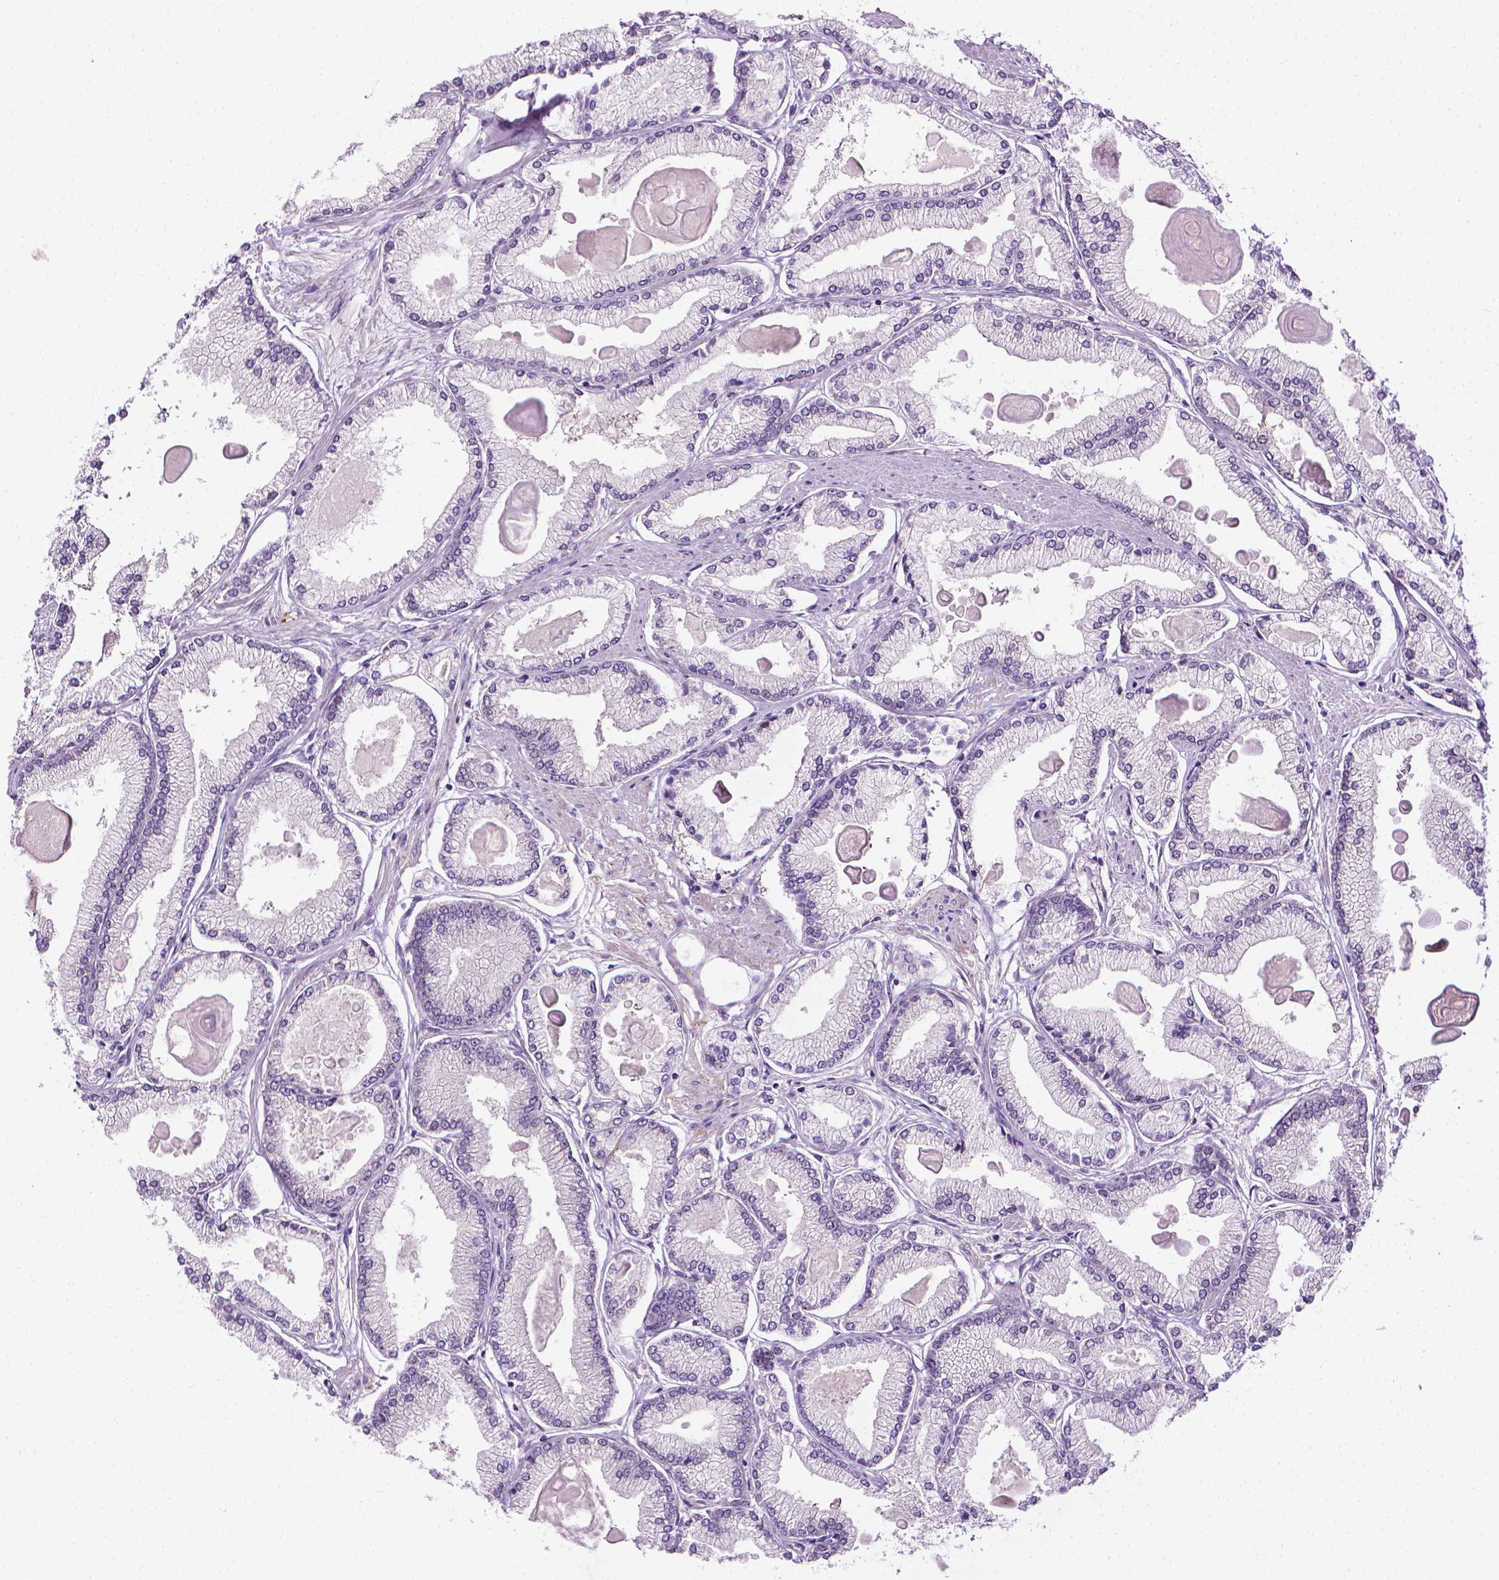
{"staining": {"intensity": "negative", "quantity": "none", "location": "none"}, "tissue": "prostate cancer", "cell_type": "Tumor cells", "image_type": "cancer", "snomed": [{"axis": "morphology", "description": "Adenocarcinoma, High grade"}, {"axis": "topography", "description": "Prostate"}], "caption": "Immunohistochemical staining of human adenocarcinoma (high-grade) (prostate) exhibits no significant staining in tumor cells.", "gene": "MCOLN3", "patient": {"sex": "male", "age": 68}}